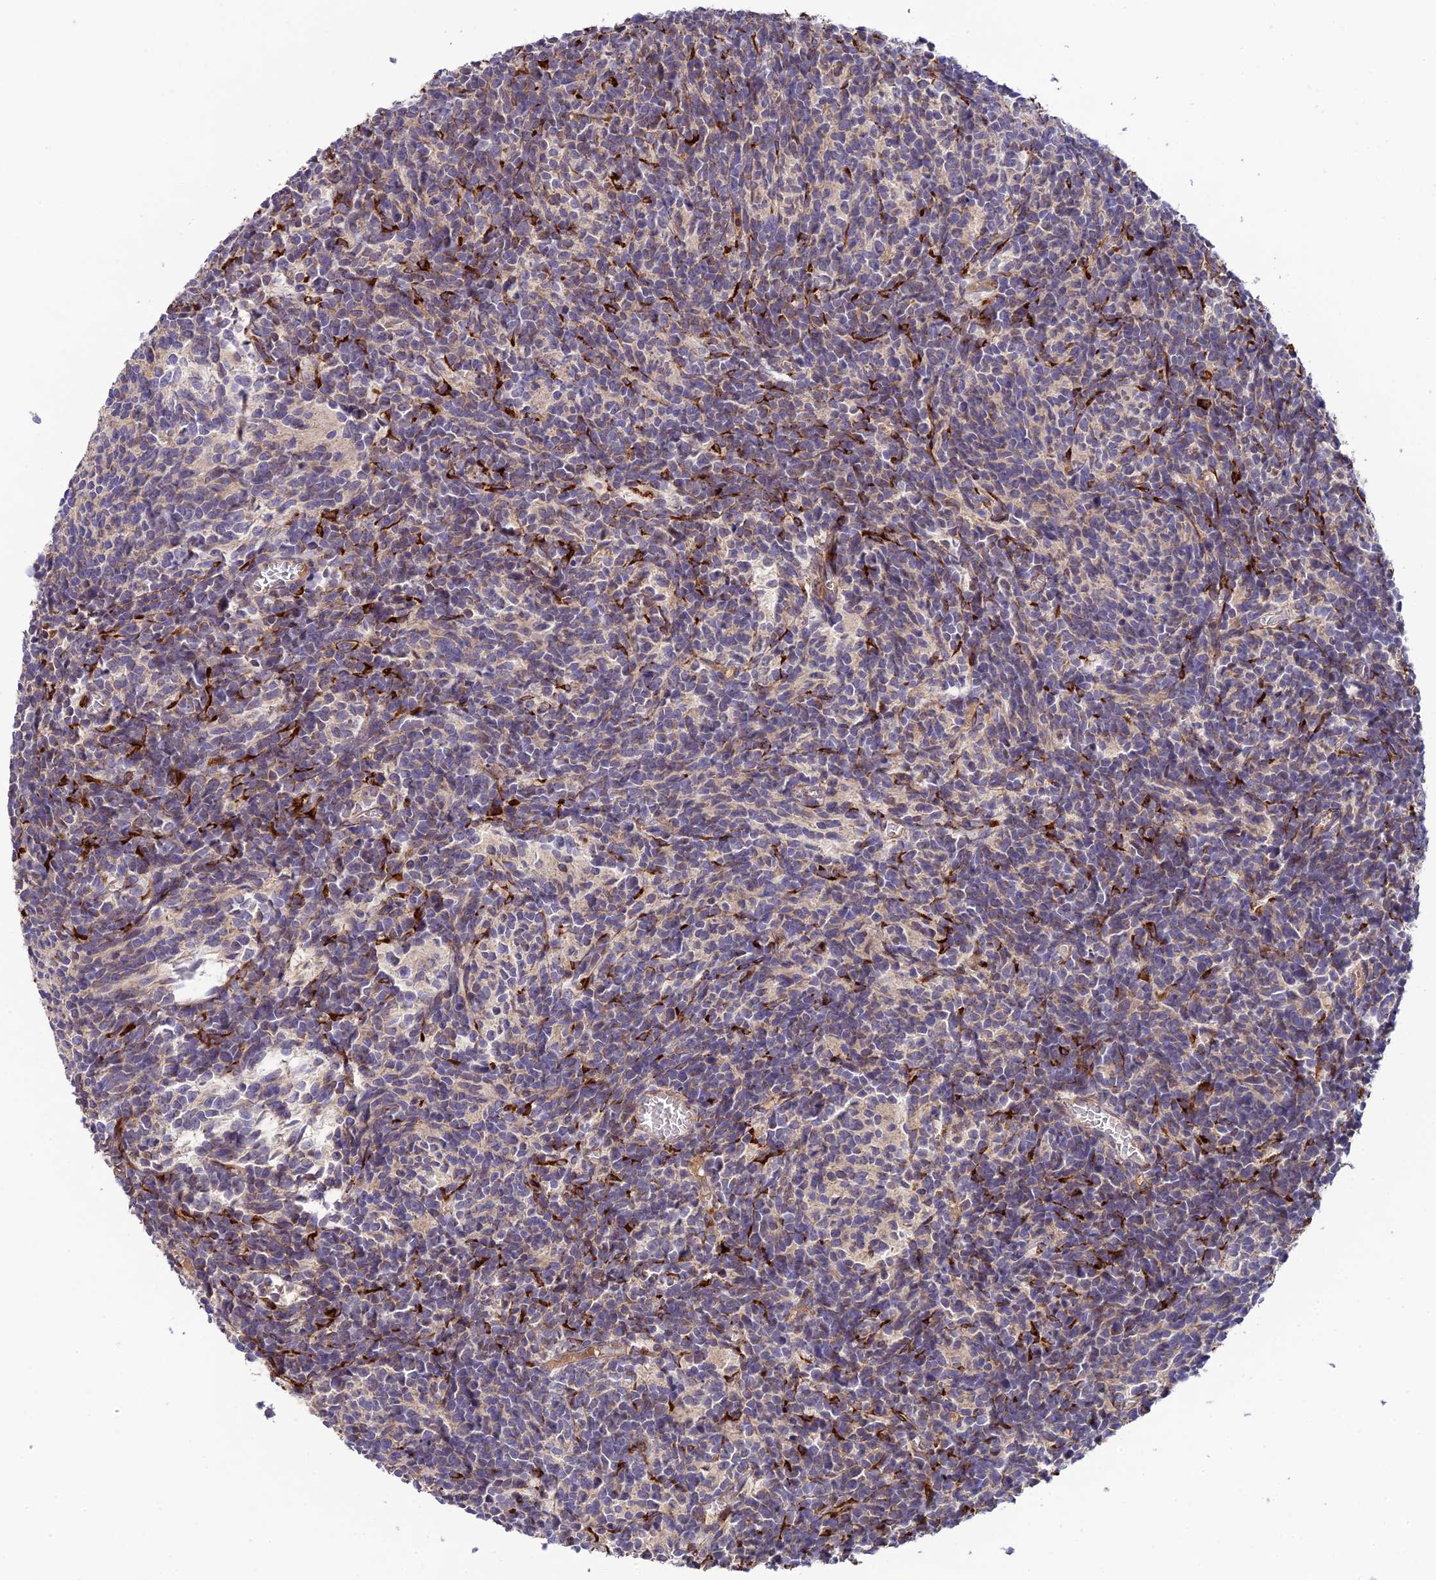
{"staining": {"intensity": "negative", "quantity": "none", "location": "none"}, "tissue": "glioma", "cell_type": "Tumor cells", "image_type": "cancer", "snomed": [{"axis": "morphology", "description": "Glioma, malignant, Low grade"}, {"axis": "topography", "description": "Brain"}], "caption": "This image is of malignant glioma (low-grade) stained with immunohistochemistry to label a protein in brown with the nuclei are counter-stained blue. There is no staining in tumor cells. (Brightfield microscopy of DAB IHC at high magnification).", "gene": "P3H3", "patient": {"sex": "female", "age": 1}}